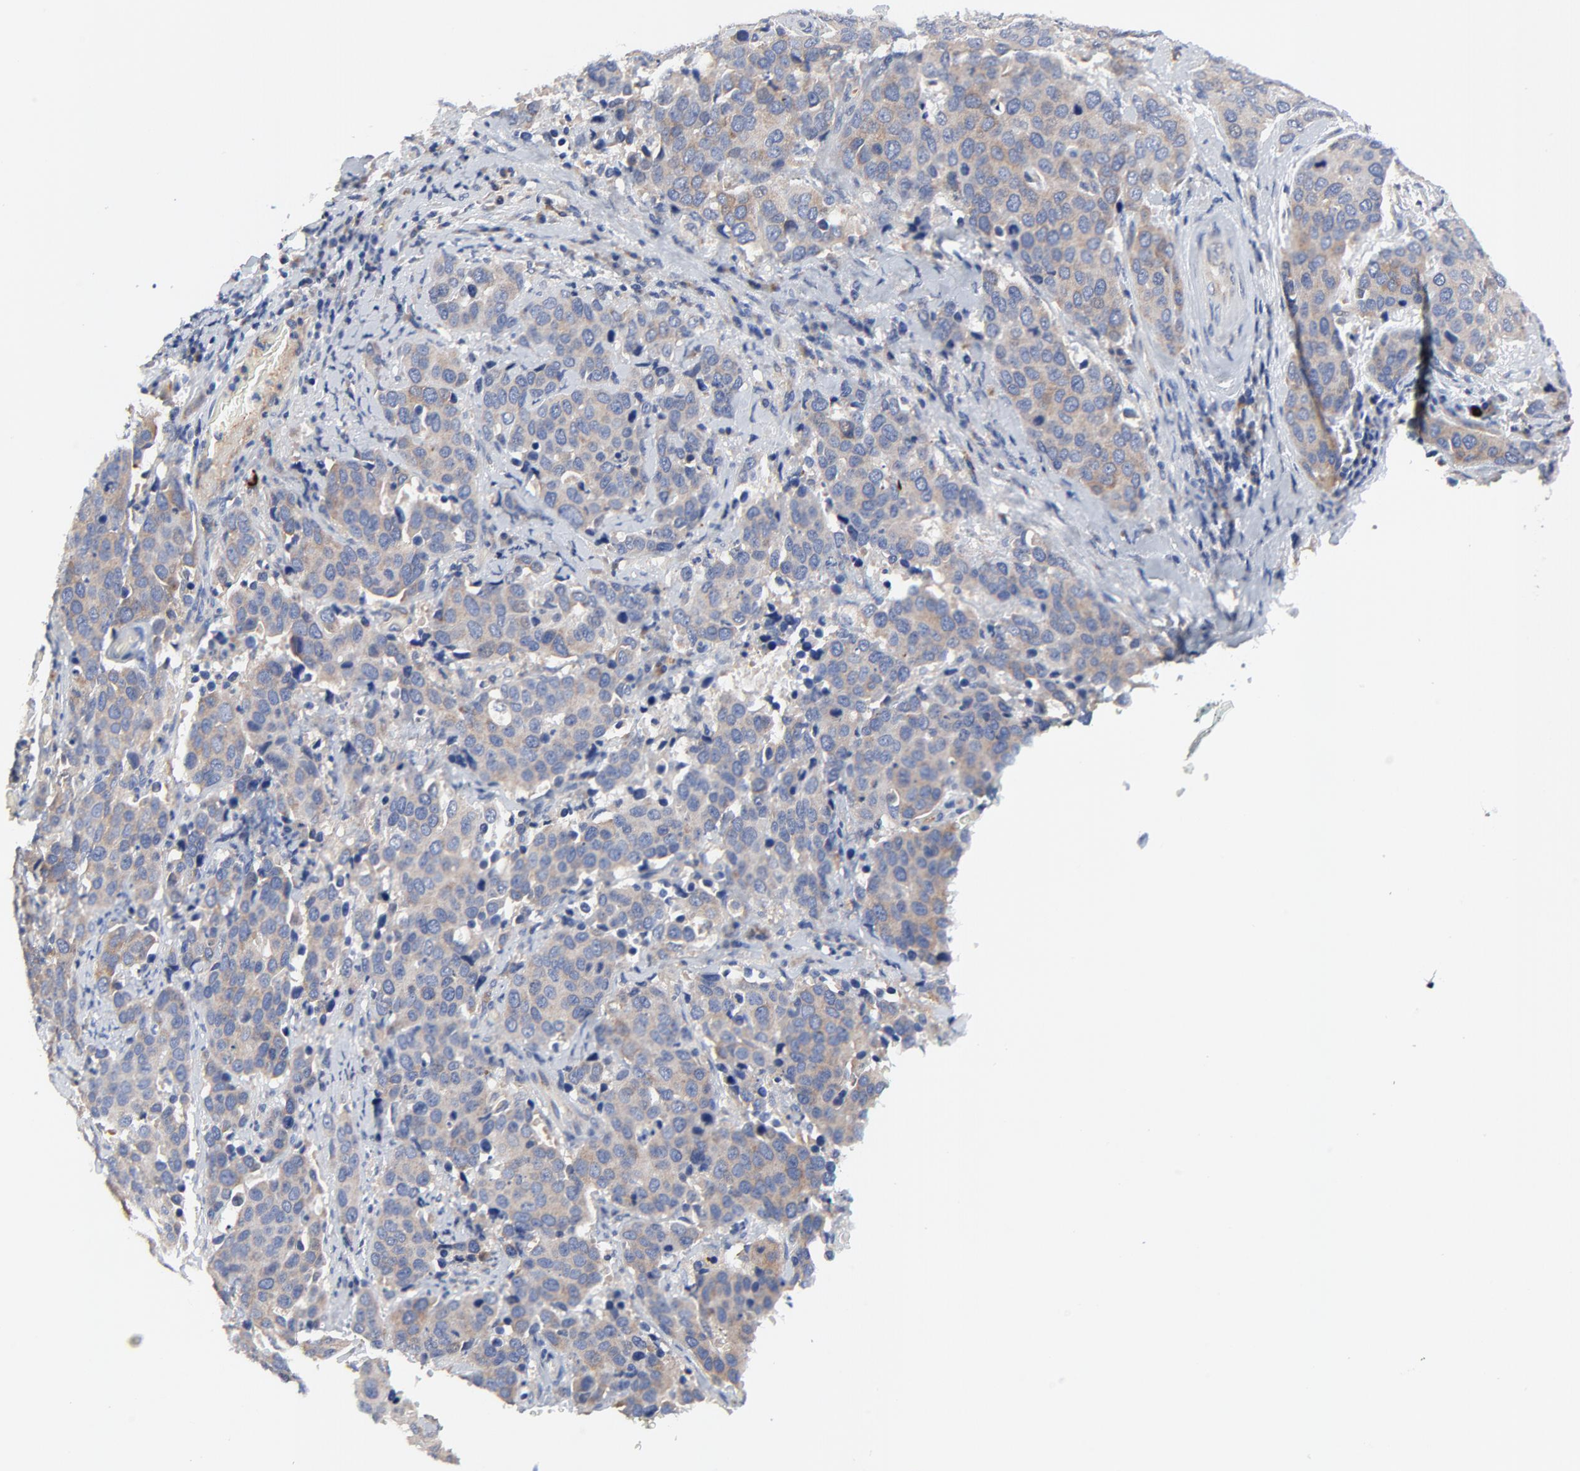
{"staining": {"intensity": "weak", "quantity": "25%-75%", "location": "cytoplasmic/membranous"}, "tissue": "cervical cancer", "cell_type": "Tumor cells", "image_type": "cancer", "snomed": [{"axis": "morphology", "description": "Squamous cell carcinoma, NOS"}, {"axis": "topography", "description": "Cervix"}], "caption": "Protein expression by immunohistochemistry reveals weak cytoplasmic/membranous expression in approximately 25%-75% of tumor cells in squamous cell carcinoma (cervical).", "gene": "VAV2", "patient": {"sex": "female", "age": 54}}